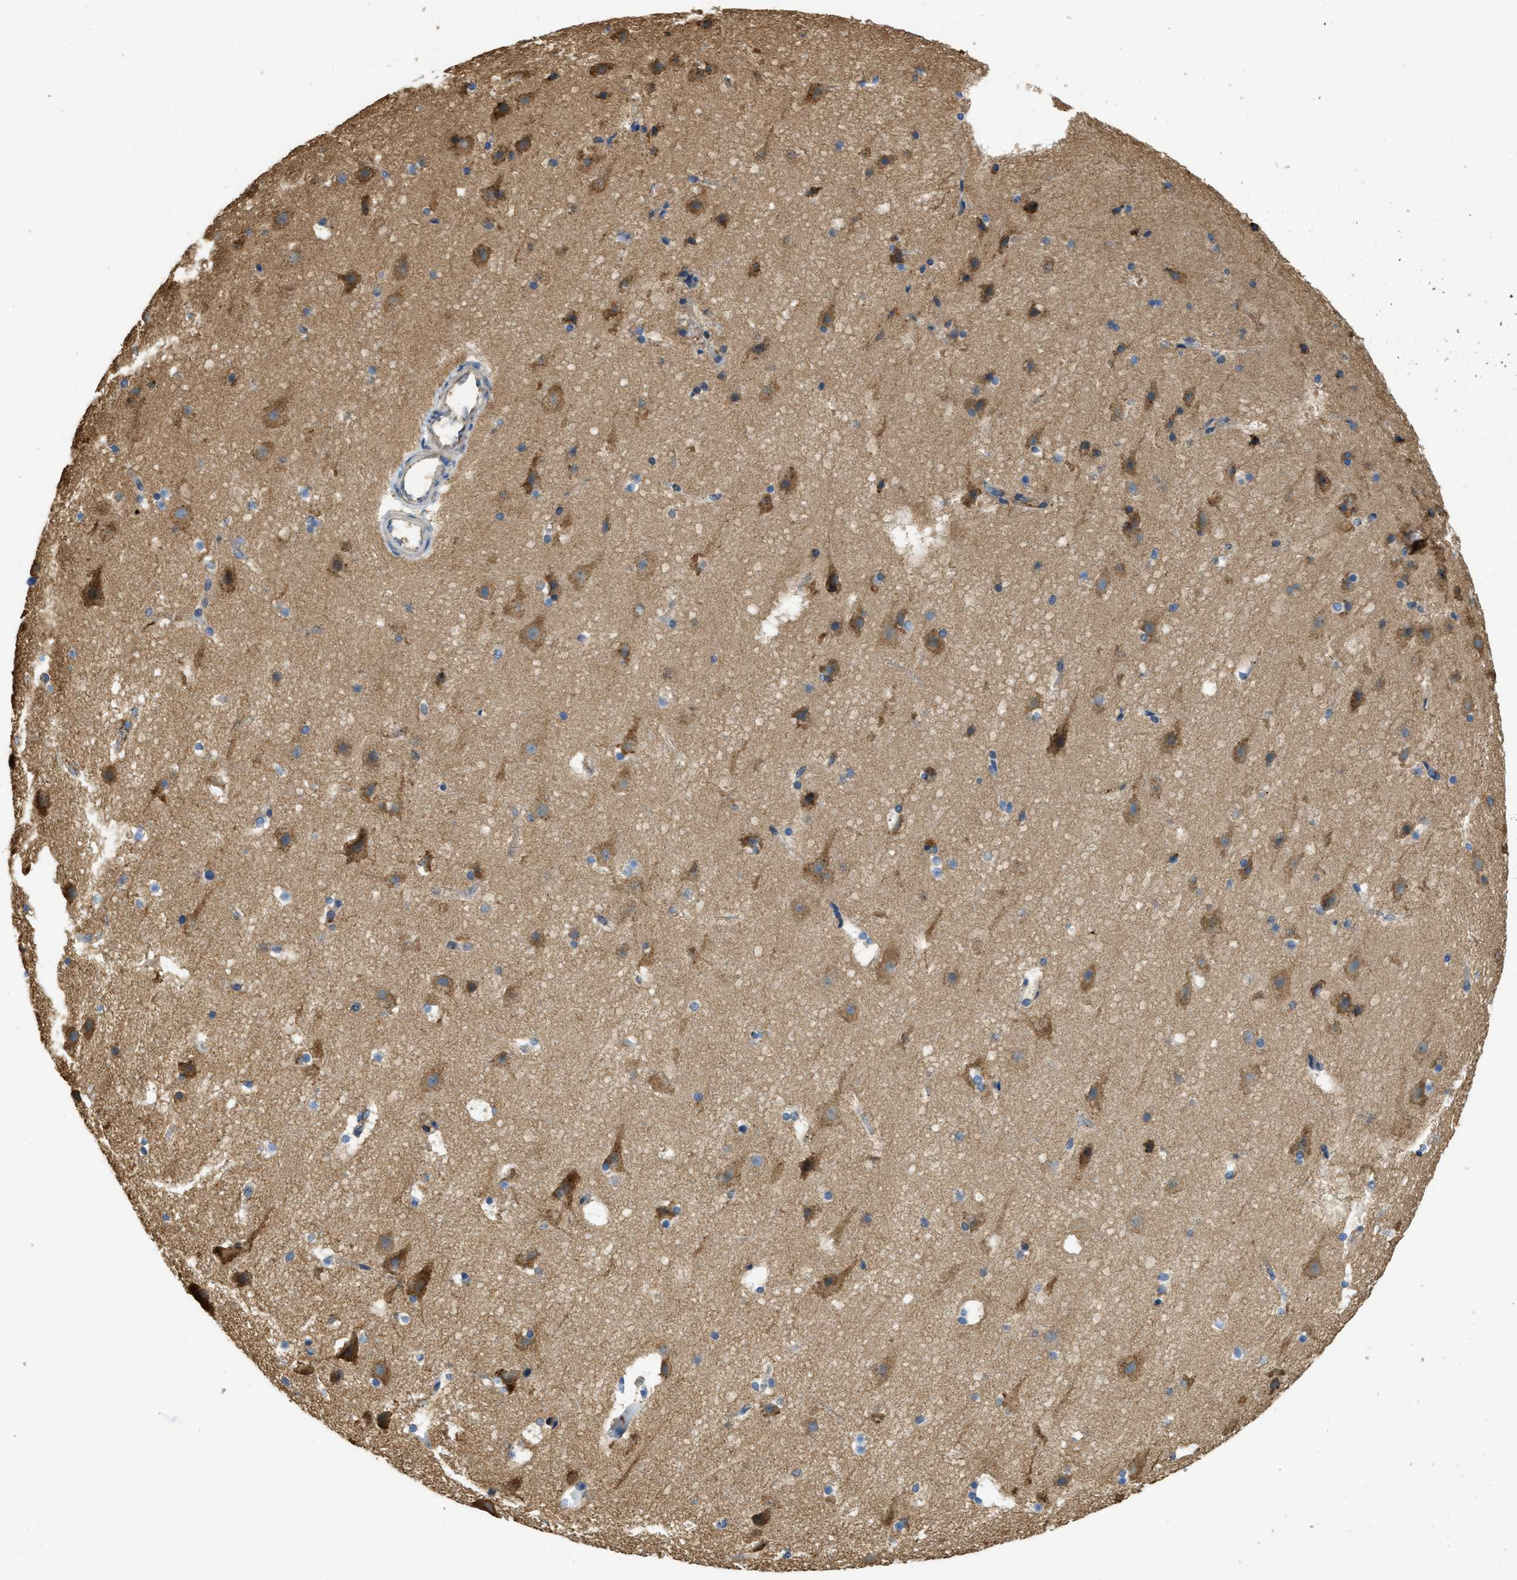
{"staining": {"intensity": "negative", "quantity": "none", "location": "none"}, "tissue": "cerebral cortex", "cell_type": "Endothelial cells", "image_type": "normal", "snomed": [{"axis": "morphology", "description": "Normal tissue, NOS"}, {"axis": "topography", "description": "Cerebral cortex"}], "caption": "DAB immunohistochemical staining of benign cerebral cortex exhibits no significant expression in endothelial cells.", "gene": "RIPK2", "patient": {"sex": "male", "age": 45}}